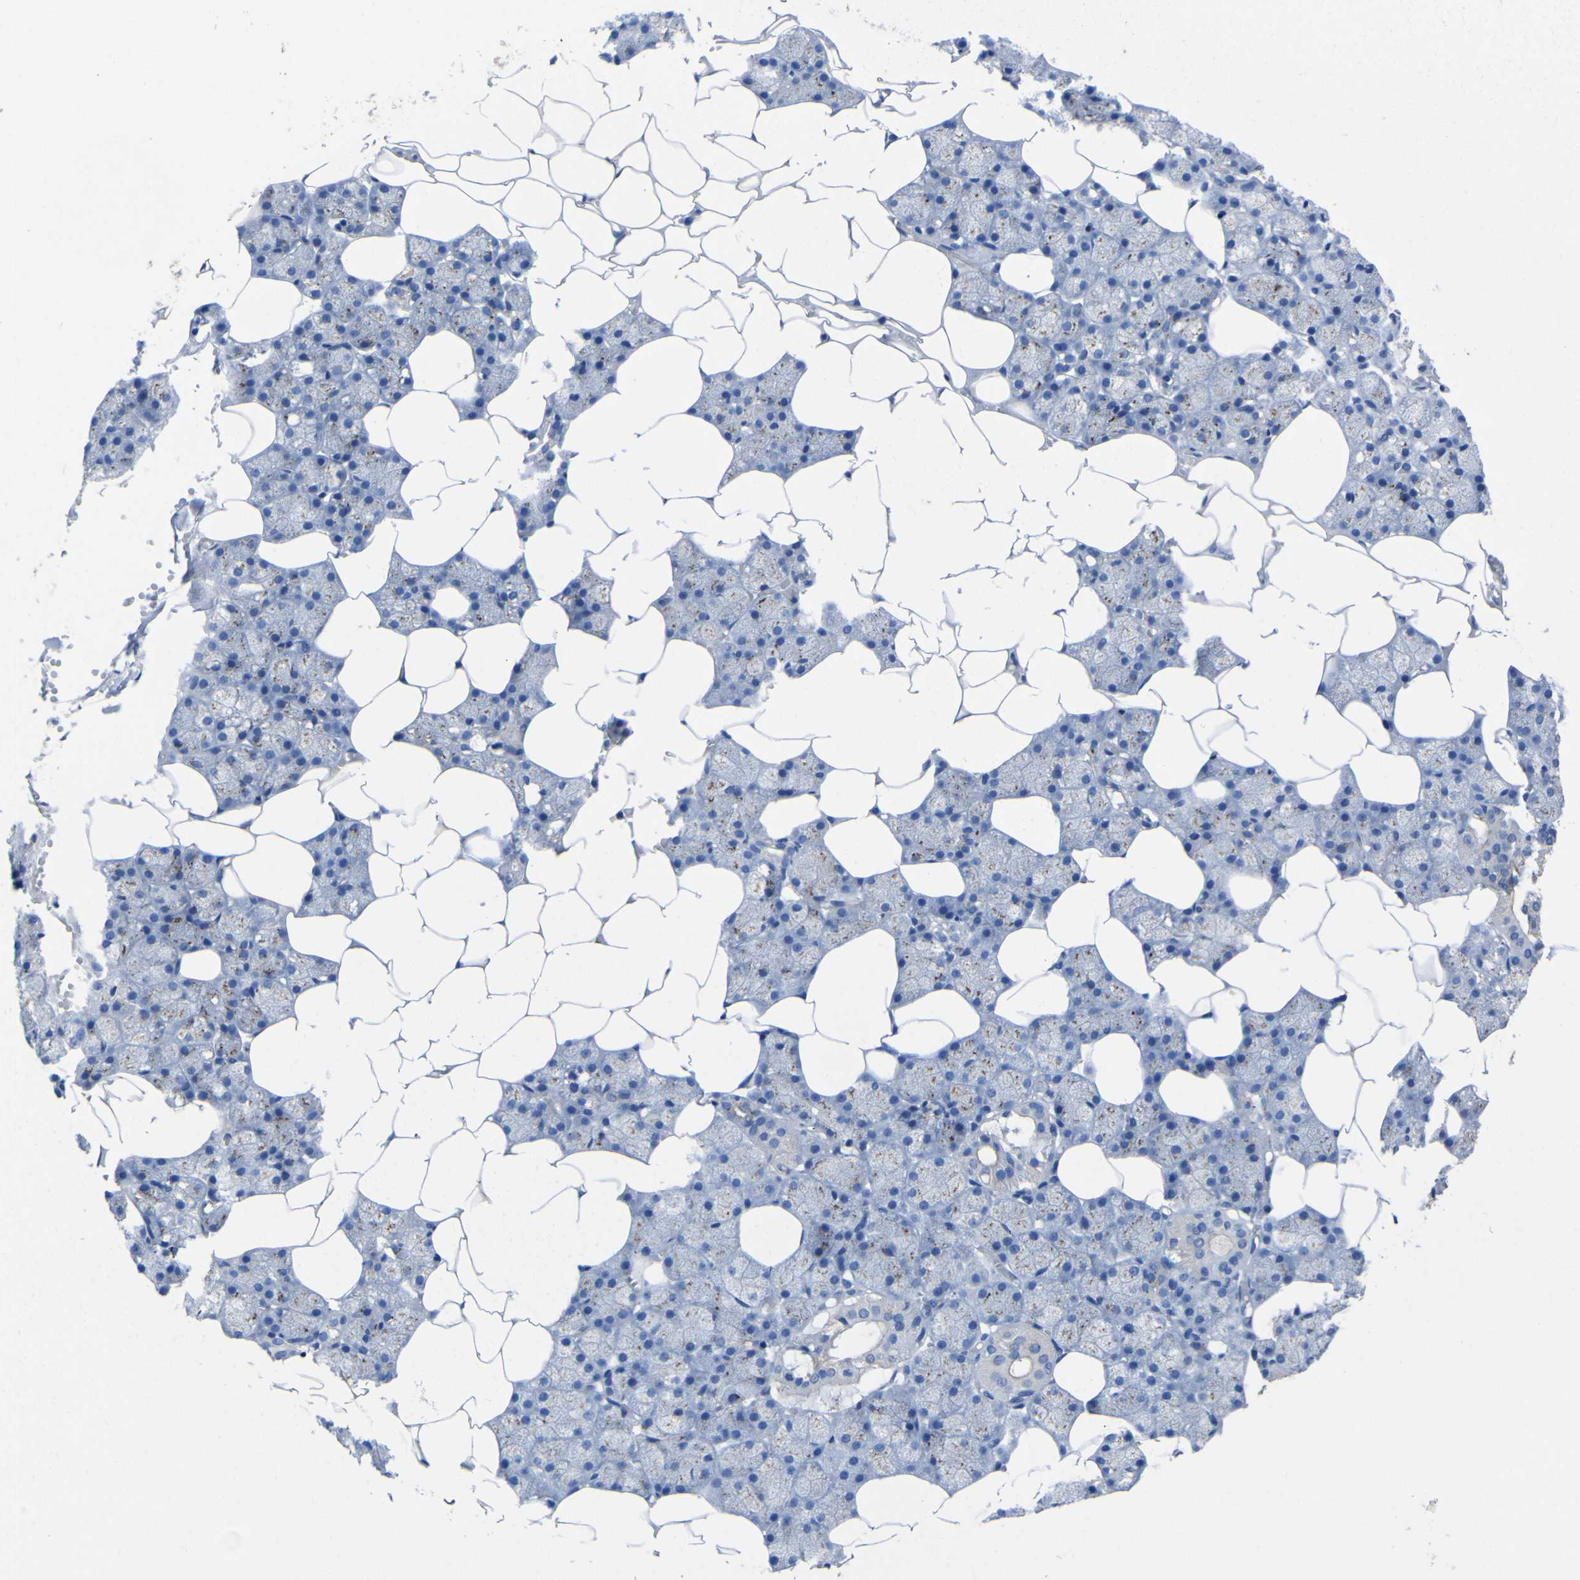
{"staining": {"intensity": "moderate", "quantity": "<25%", "location": "cytoplasmic/membranous"}, "tissue": "salivary gland", "cell_type": "Glandular cells", "image_type": "normal", "snomed": [{"axis": "morphology", "description": "Normal tissue, NOS"}, {"axis": "topography", "description": "Salivary gland"}], "caption": "Protein analysis of benign salivary gland reveals moderate cytoplasmic/membranous positivity in approximately <25% of glandular cells. (brown staining indicates protein expression, while blue staining denotes nuclei).", "gene": "AGO4", "patient": {"sex": "male", "age": 62}}